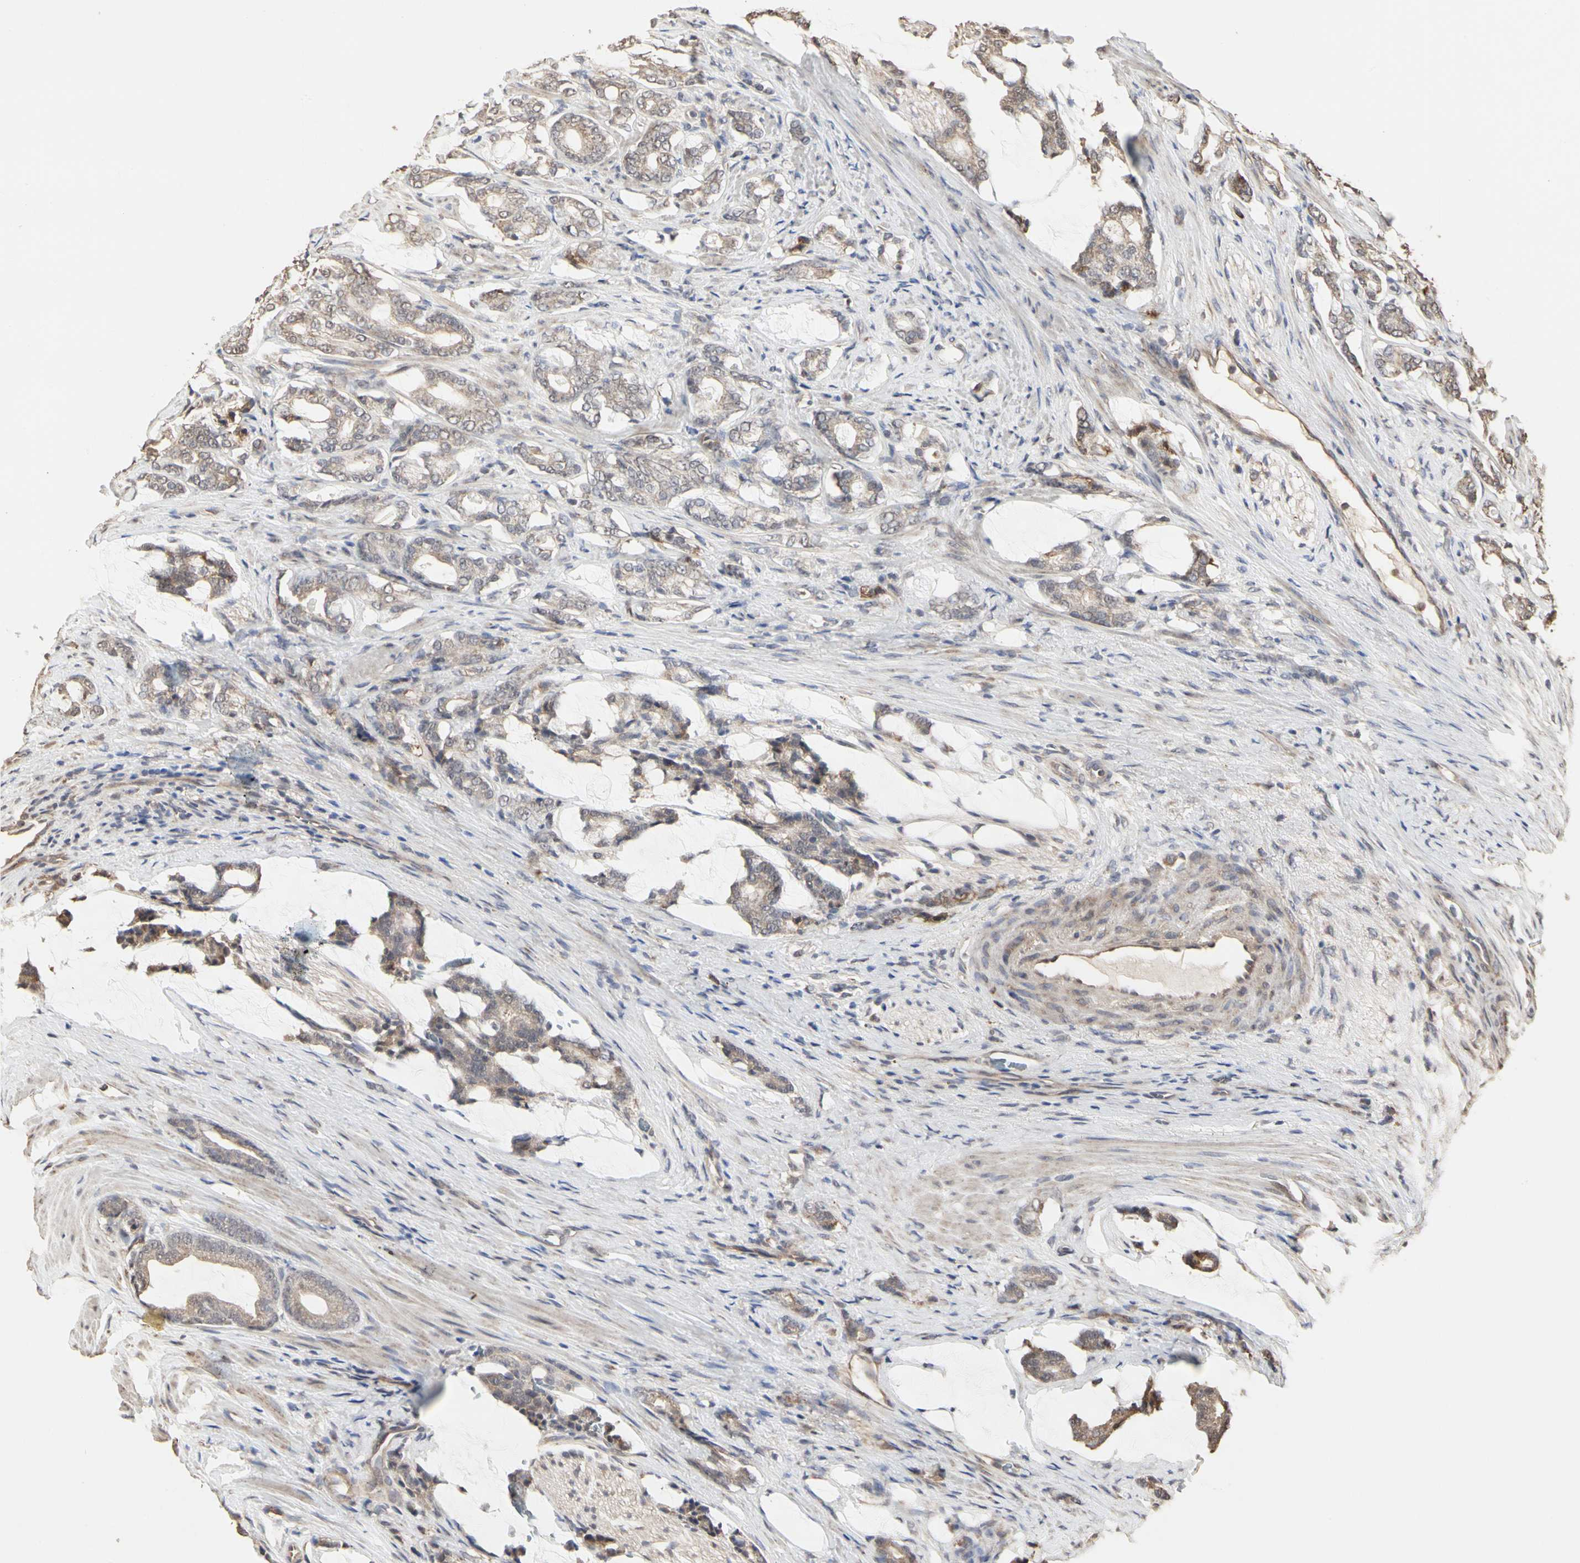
{"staining": {"intensity": "weak", "quantity": ">75%", "location": "cytoplasmic/membranous"}, "tissue": "prostate cancer", "cell_type": "Tumor cells", "image_type": "cancer", "snomed": [{"axis": "morphology", "description": "Adenocarcinoma, Low grade"}, {"axis": "topography", "description": "Prostate"}], "caption": "A histopathology image of low-grade adenocarcinoma (prostate) stained for a protein demonstrates weak cytoplasmic/membranous brown staining in tumor cells.", "gene": "TAOK1", "patient": {"sex": "male", "age": 58}}